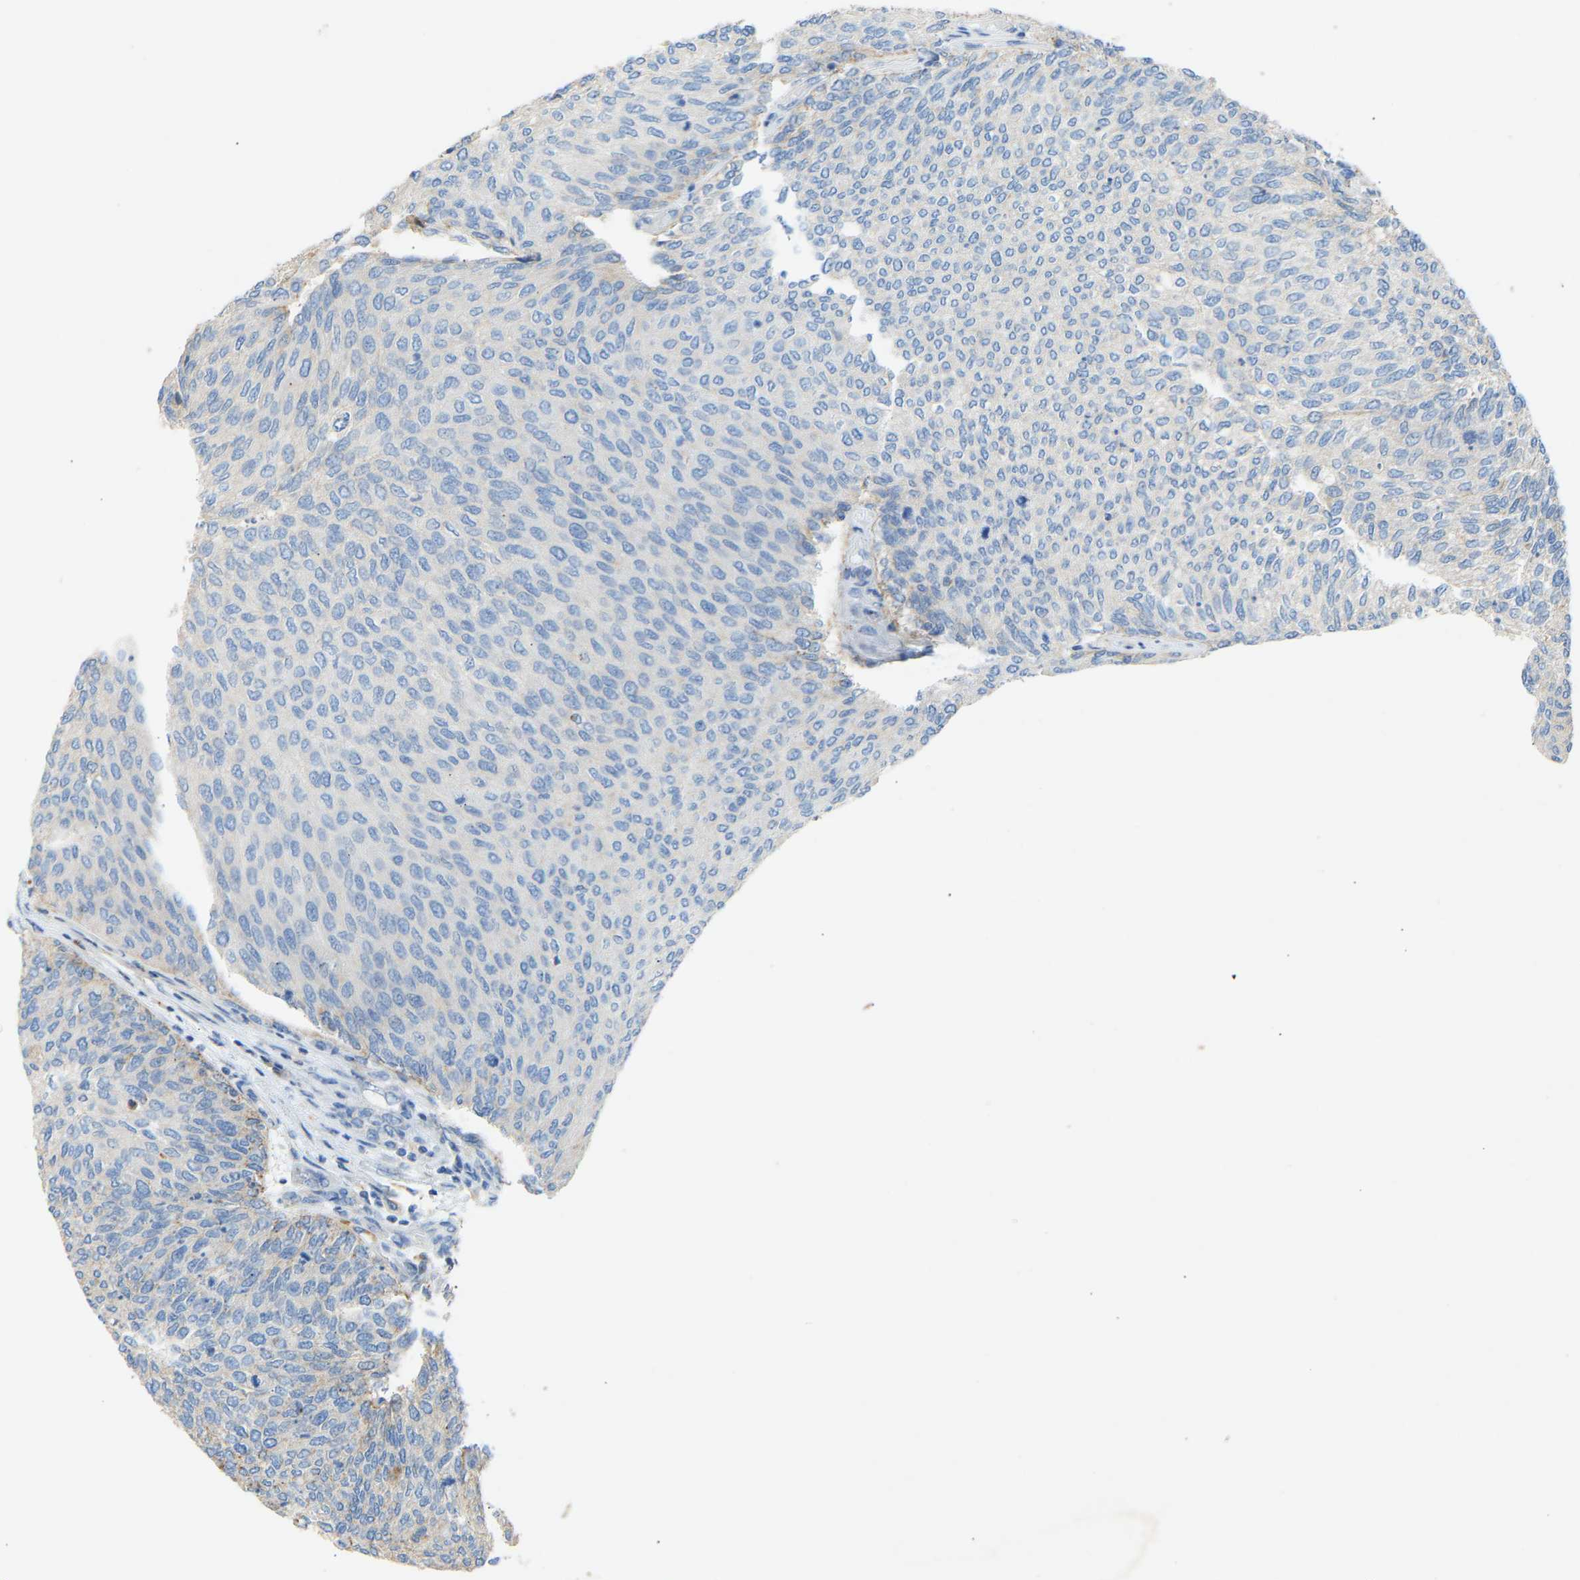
{"staining": {"intensity": "negative", "quantity": "none", "location": "none"}, "tissue": "urothelial cancer", "cell_type": "Tumor cells", "image_type": "cancer", "snomed": [{"axis": "morphology", "description": "Urothelial carcinoma, Low grade"}, {"axis": "topography", "description": "Urinary bladder"}], "caption": "Tumor cells show no significant protein staining in urothelial carcinoma (low-grade).", "gene": "RGP1", "patient": {"sex": "female", "age": 79}}